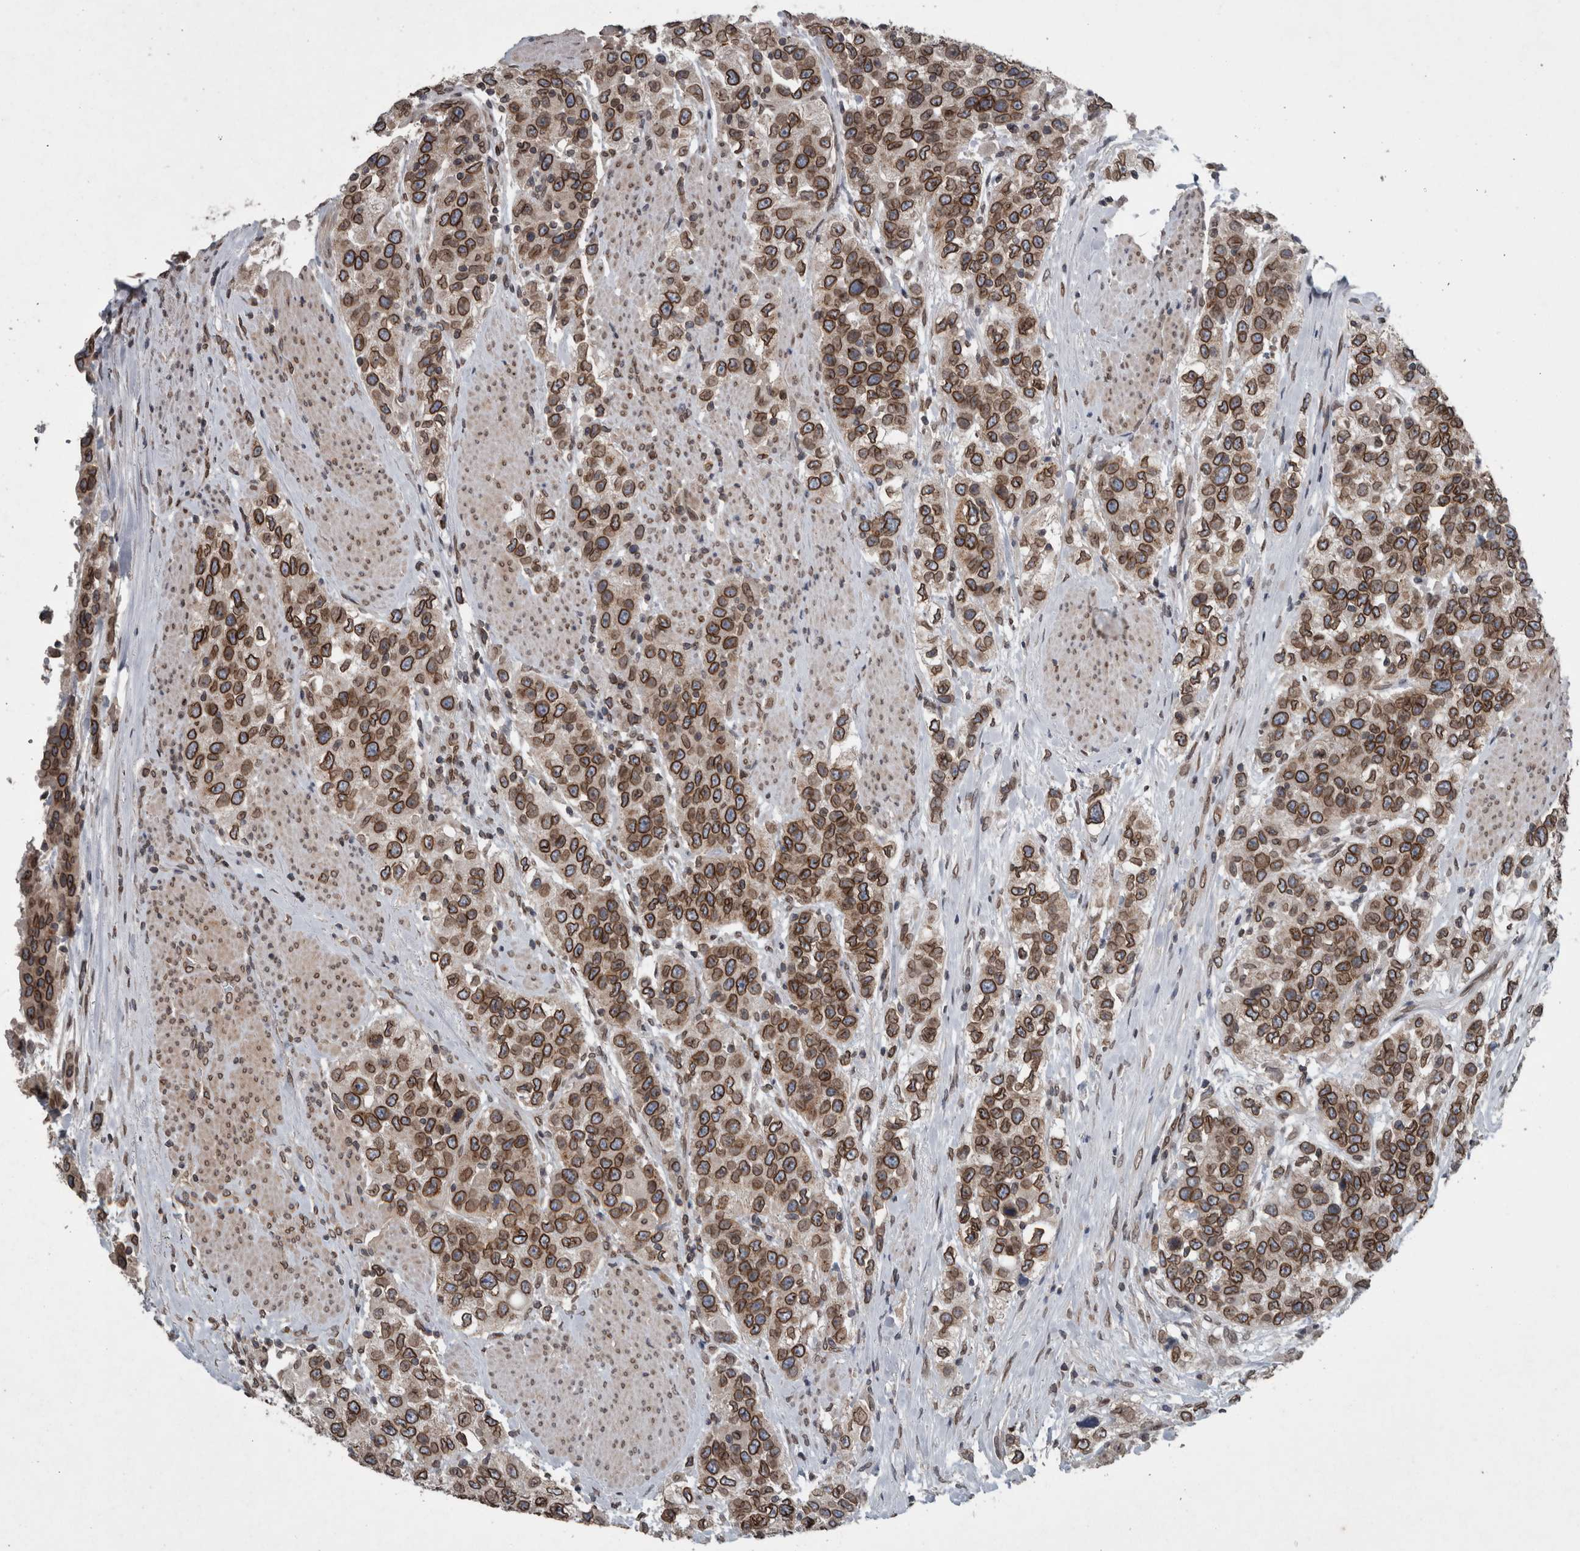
{"staining": {"intensity": "strong", "quantity": ">75%", "location": "cytoplasmic/membranous,nuclear"}, "tissue": "urothelial cancer", "cell_type": "Tumor cells", "image_type": "cancer", "snomed": [{"axis": "morphology", "description": "Urothelial carcinoma, High grade"}, {"axis": "topography", "description": "Urinary bladder"}], "caption": "Strong cytoplasmic/membranous and nuclear positivity is identified in approximately >75% of tumor cells in urothelial cancer.", "gene": "RANBP2", "patient": {"sex": "female", "age": 80}}